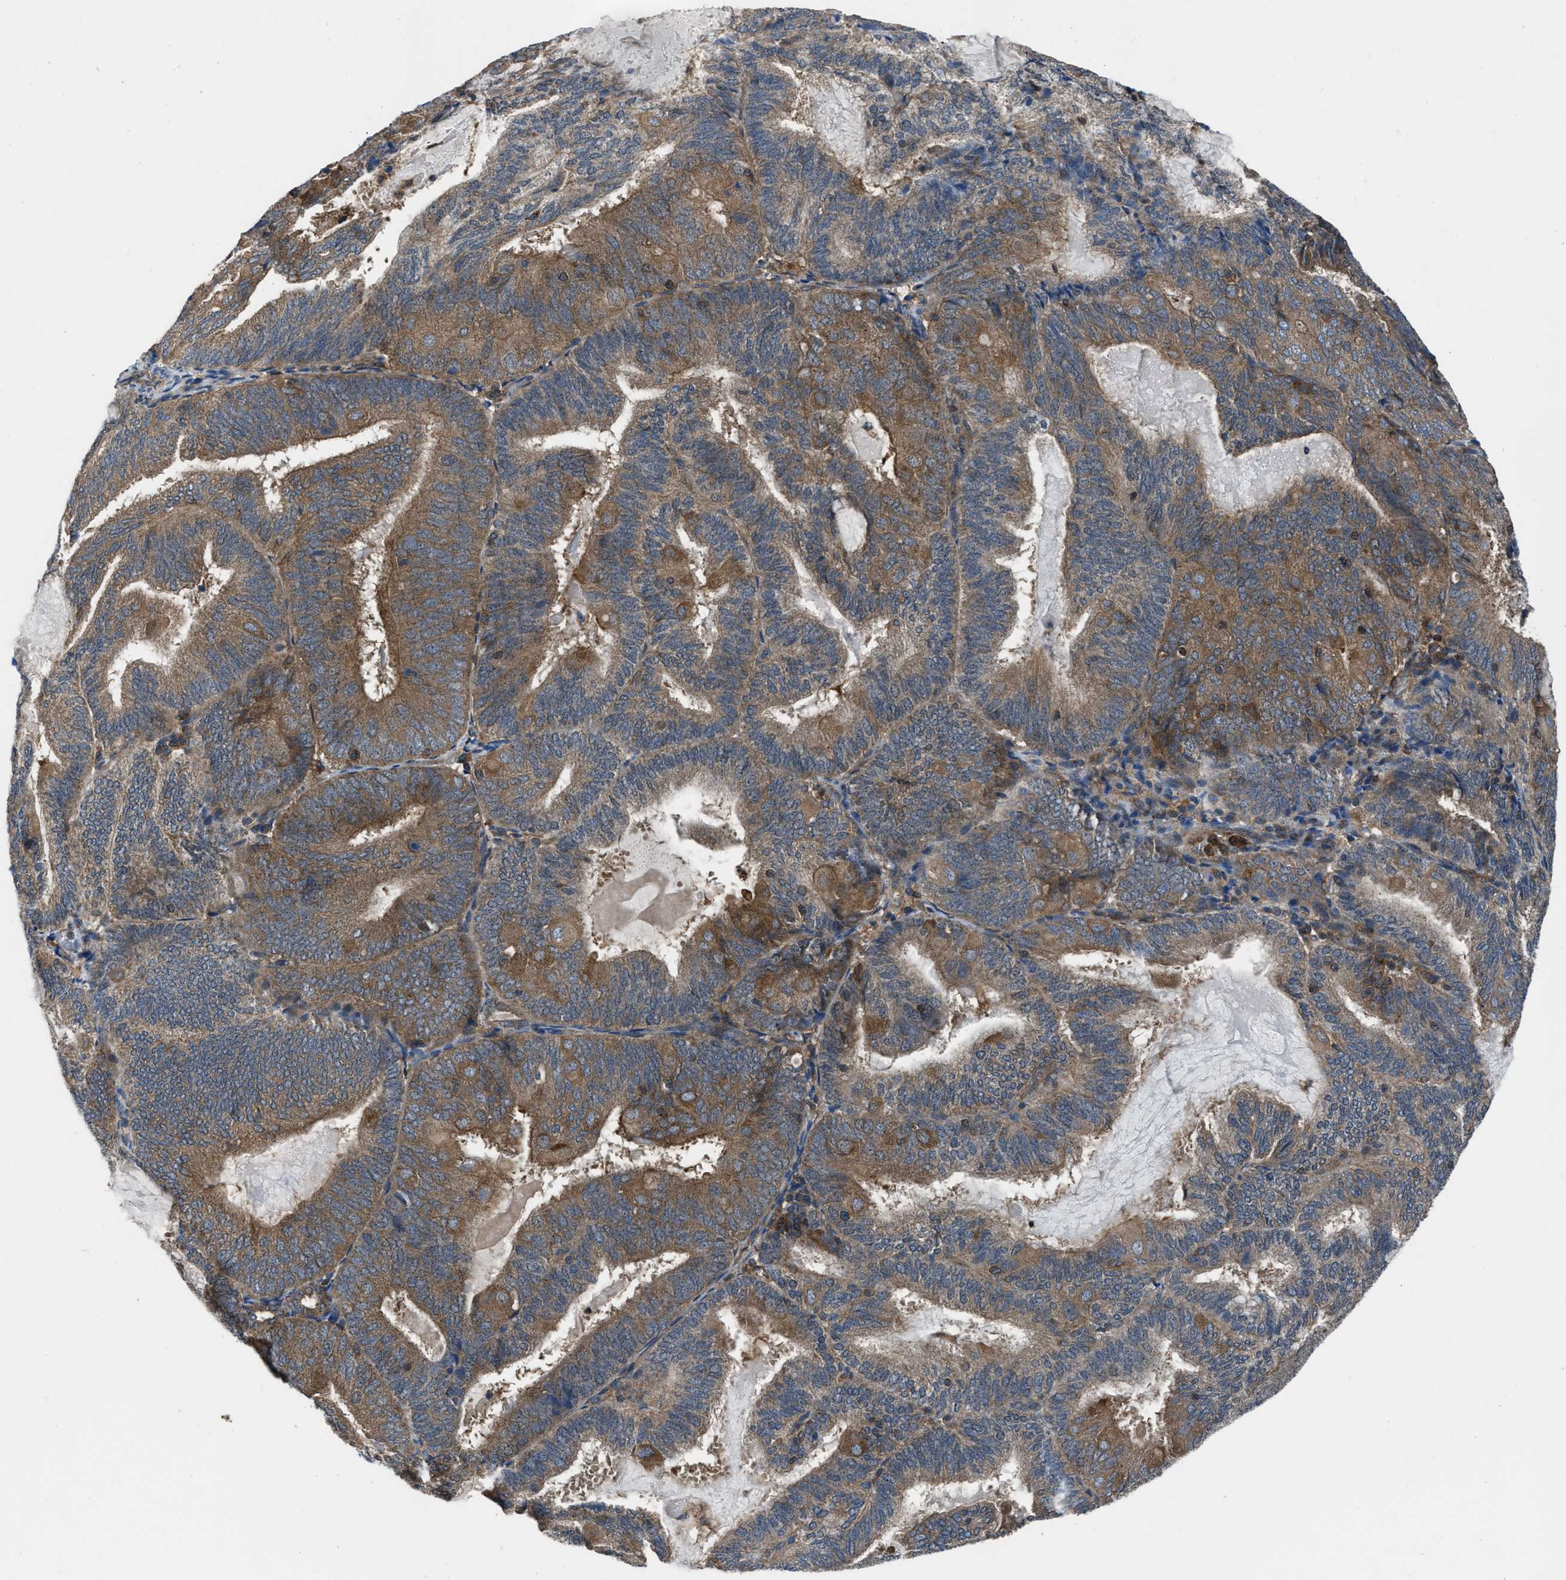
{"staining": {"intensity": "moderate", "quantity": ">75%", "location": "cytoplasmic/membranous"}, "tissue": "endometrial cancer", "cell_type": "Tumor cells", "image_type": "cancer", "snomed": [{"axis": "morphology", "description": "Adenocarcinoma, NOS"}, {"axis": "topography", "description": "Endometrium"}], "caption": "IHC image of neoplastic tissue: human endometrial adenocarcinoma stained using immunohistochemistry (IHC) shows medium levels of moderate protein expression localized specifically in the cytoplasmic/membranous of tumor cells, appearing as a cytoplasmic/membranous brown color.", "gene": "USP25", "patient": {"sex": "female", "age": 81}}